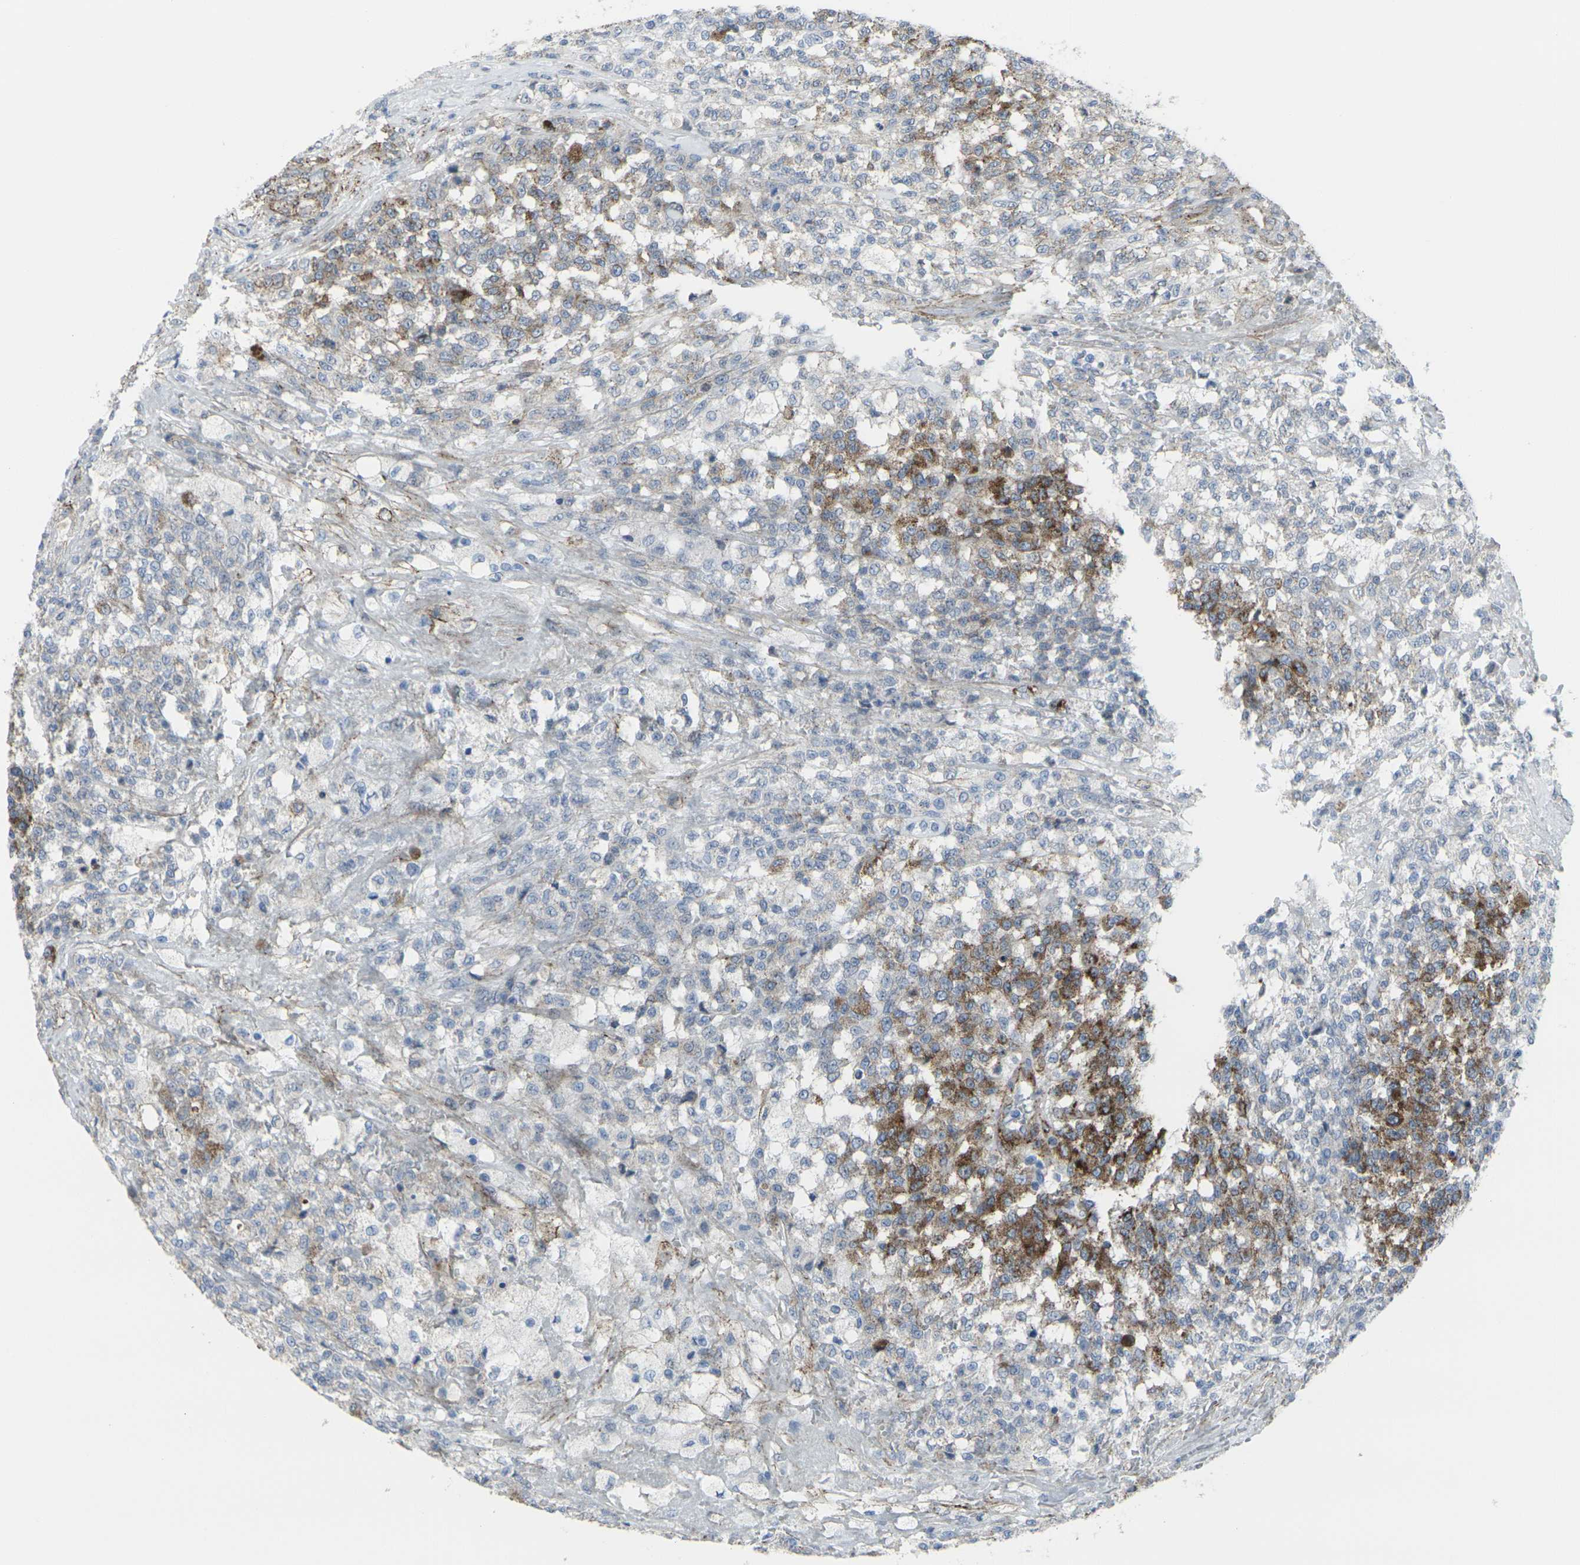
{"staining": {"intensity": "moderate", "quantity": "25%-75%", "location": "cytoplasmic/membranous"}, "tissue": "testis cancer", "cell_type": "Tumor cells", "image_type": "cancer", "snomed": [{"axis": "morphology", "description": "Seminoma, NOS"}, {"axis": "topography", "description": "Testis"}], "caption": "This is an image of immunohistochemistry staining of testis seminoma, which shows moderate expression in the cytoplasmic/membranous of tumor cells.", "gene": "CDH11", "patient": {"sex": "male", "age": 59}}